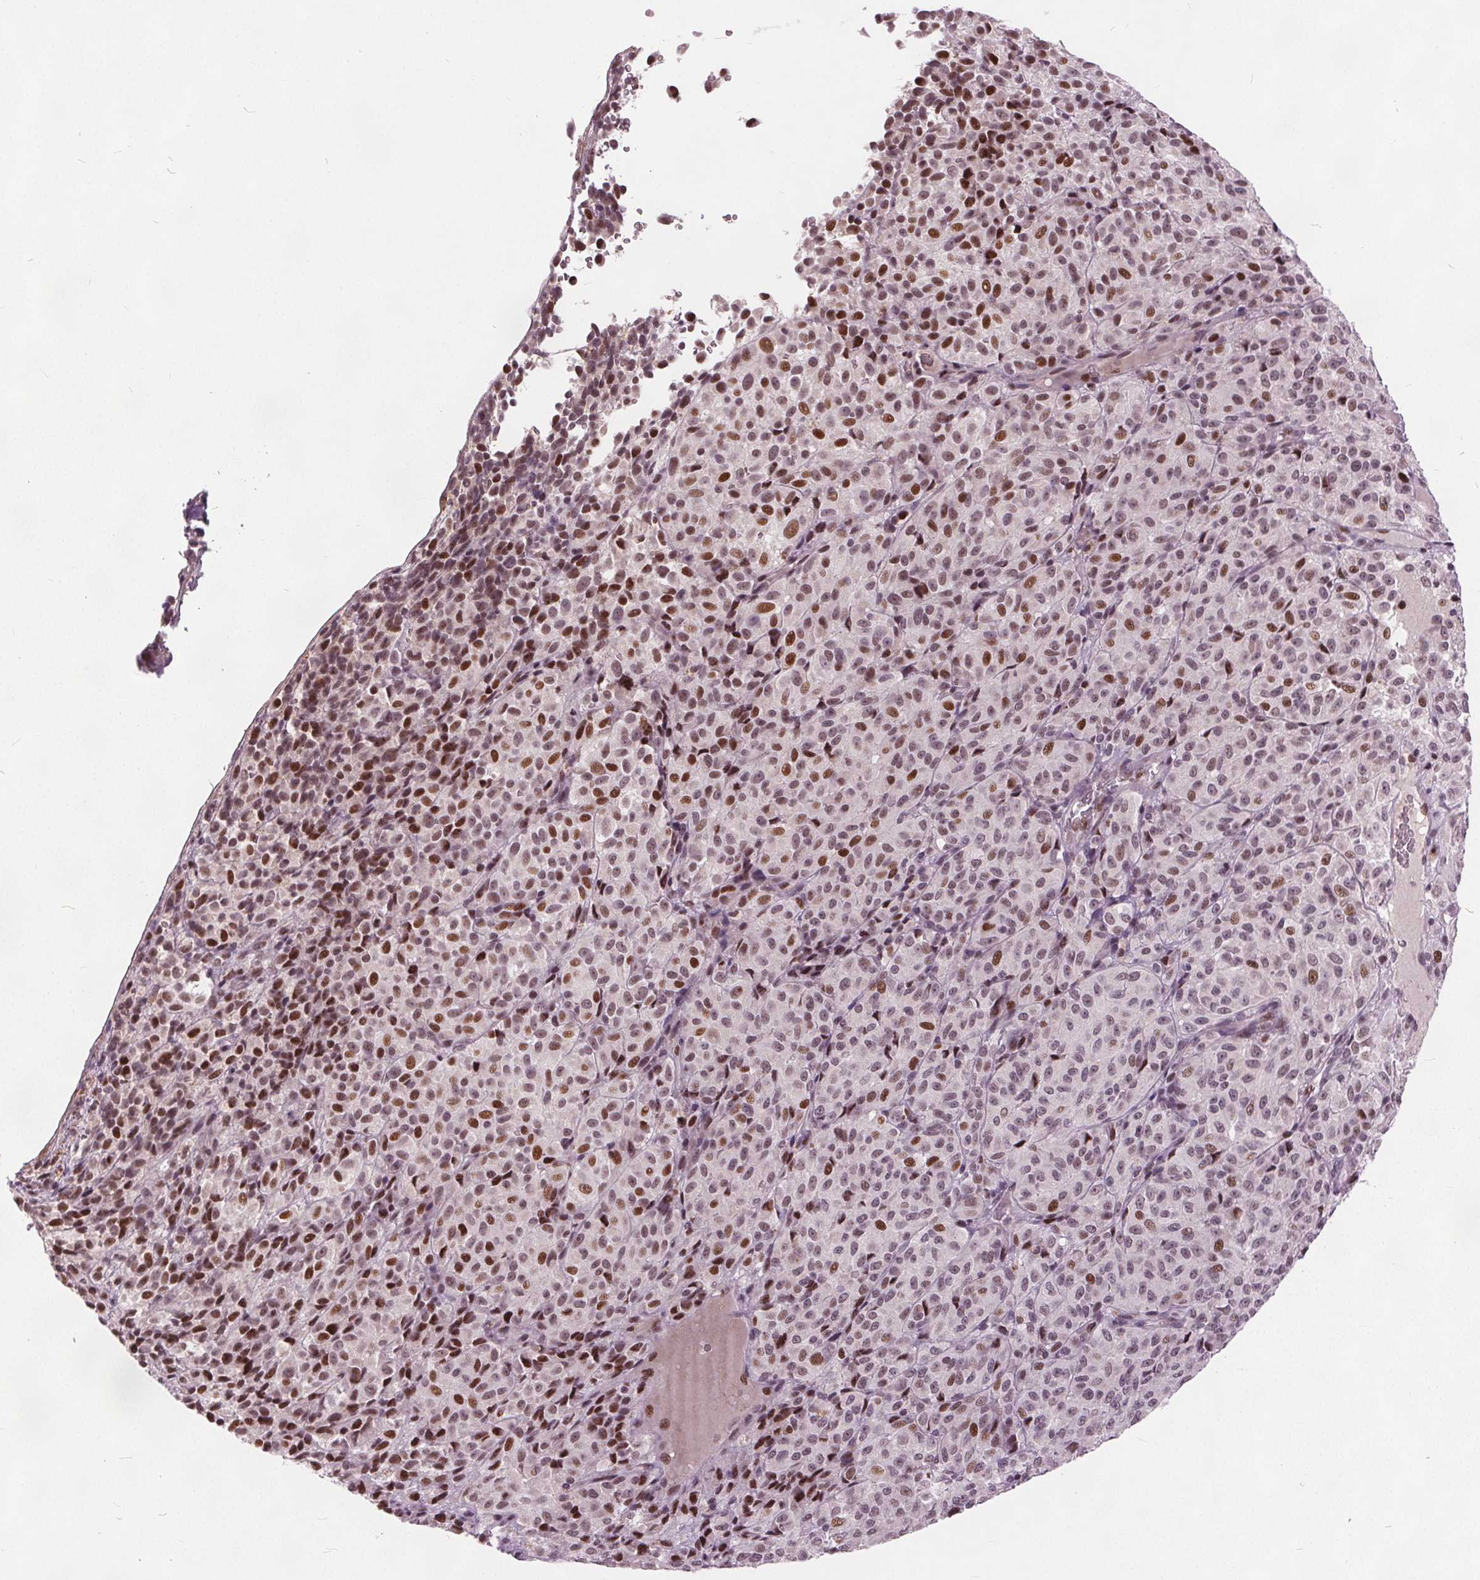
{"staining": {"intensity": "moderate", "quantity": ">75%", "location": "nuclear"}, "tissue": "melanoma", "cell_type": "Tumor cells", "image_type": "cancer", "snomed": [{"axis": "morphology", "description": "Malignant melanoma, Metastatic site"}, {"axis": "topography", "description": "Brain"}], "caption": "This is an image of immunohistochemistry (IHC) staining of melanoma, which shows moderate staining in the nuclear of tumor cells.", "gene": "TTC34", "patient": {"sex": "female", "age": 56}}